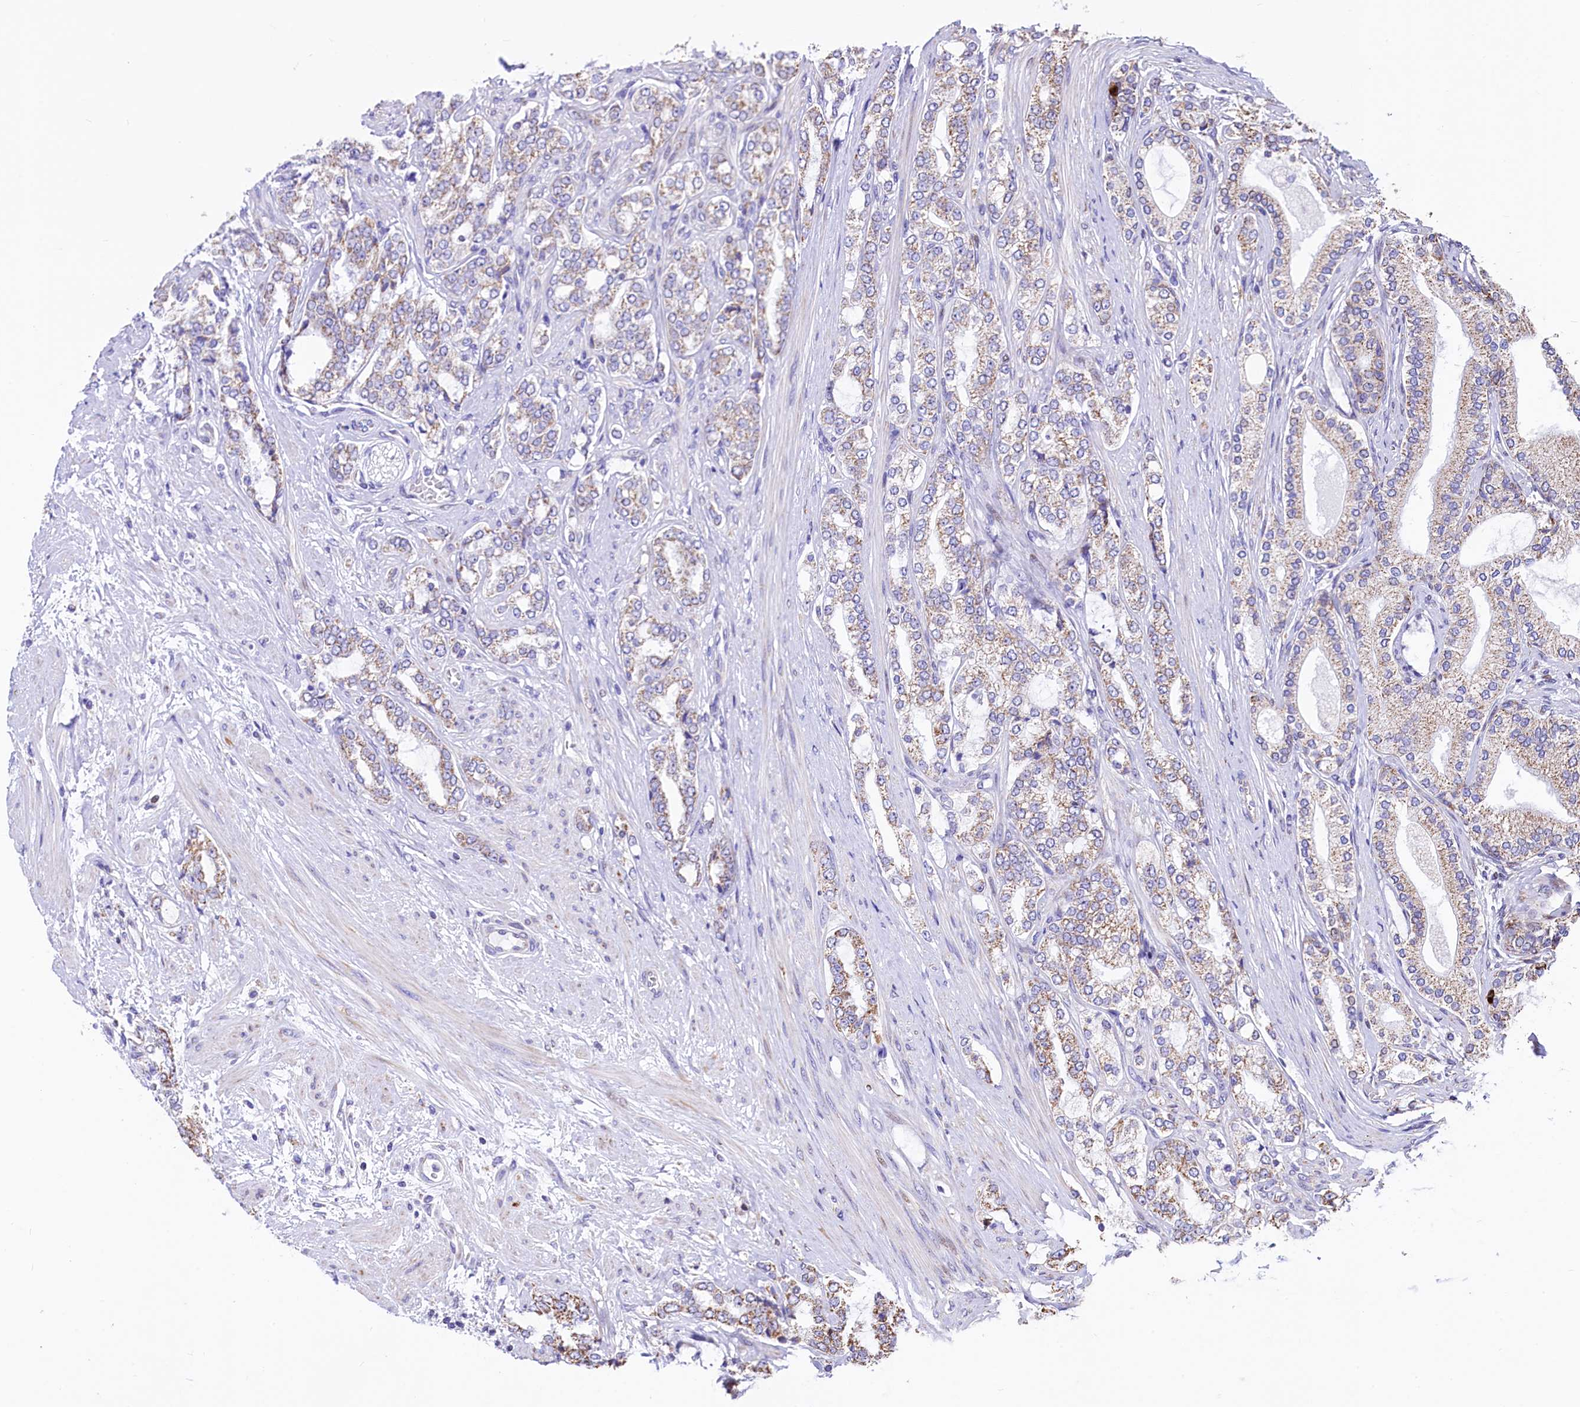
{"staining": {"intensity": "weak", "quantity": "25%-75%", "location": "cytoplasmic/membranous"}, "tissue": "prostate cancer", "cell_type": "Tumor cells", "image_type": "cancer", "snomed": [{"axis": "morphology", "description": "Adenocarcinoma, High grade"}, {"axis": "topography", "description": "Prostate"}], "caption": "A brown stain shows weak cytoplasmic/membranous positivity of a protein in prostate high-grade adenocarcinoma tumor cells.", "gene": "VWCE", "patient": {"sex": "male", "age": 64}}